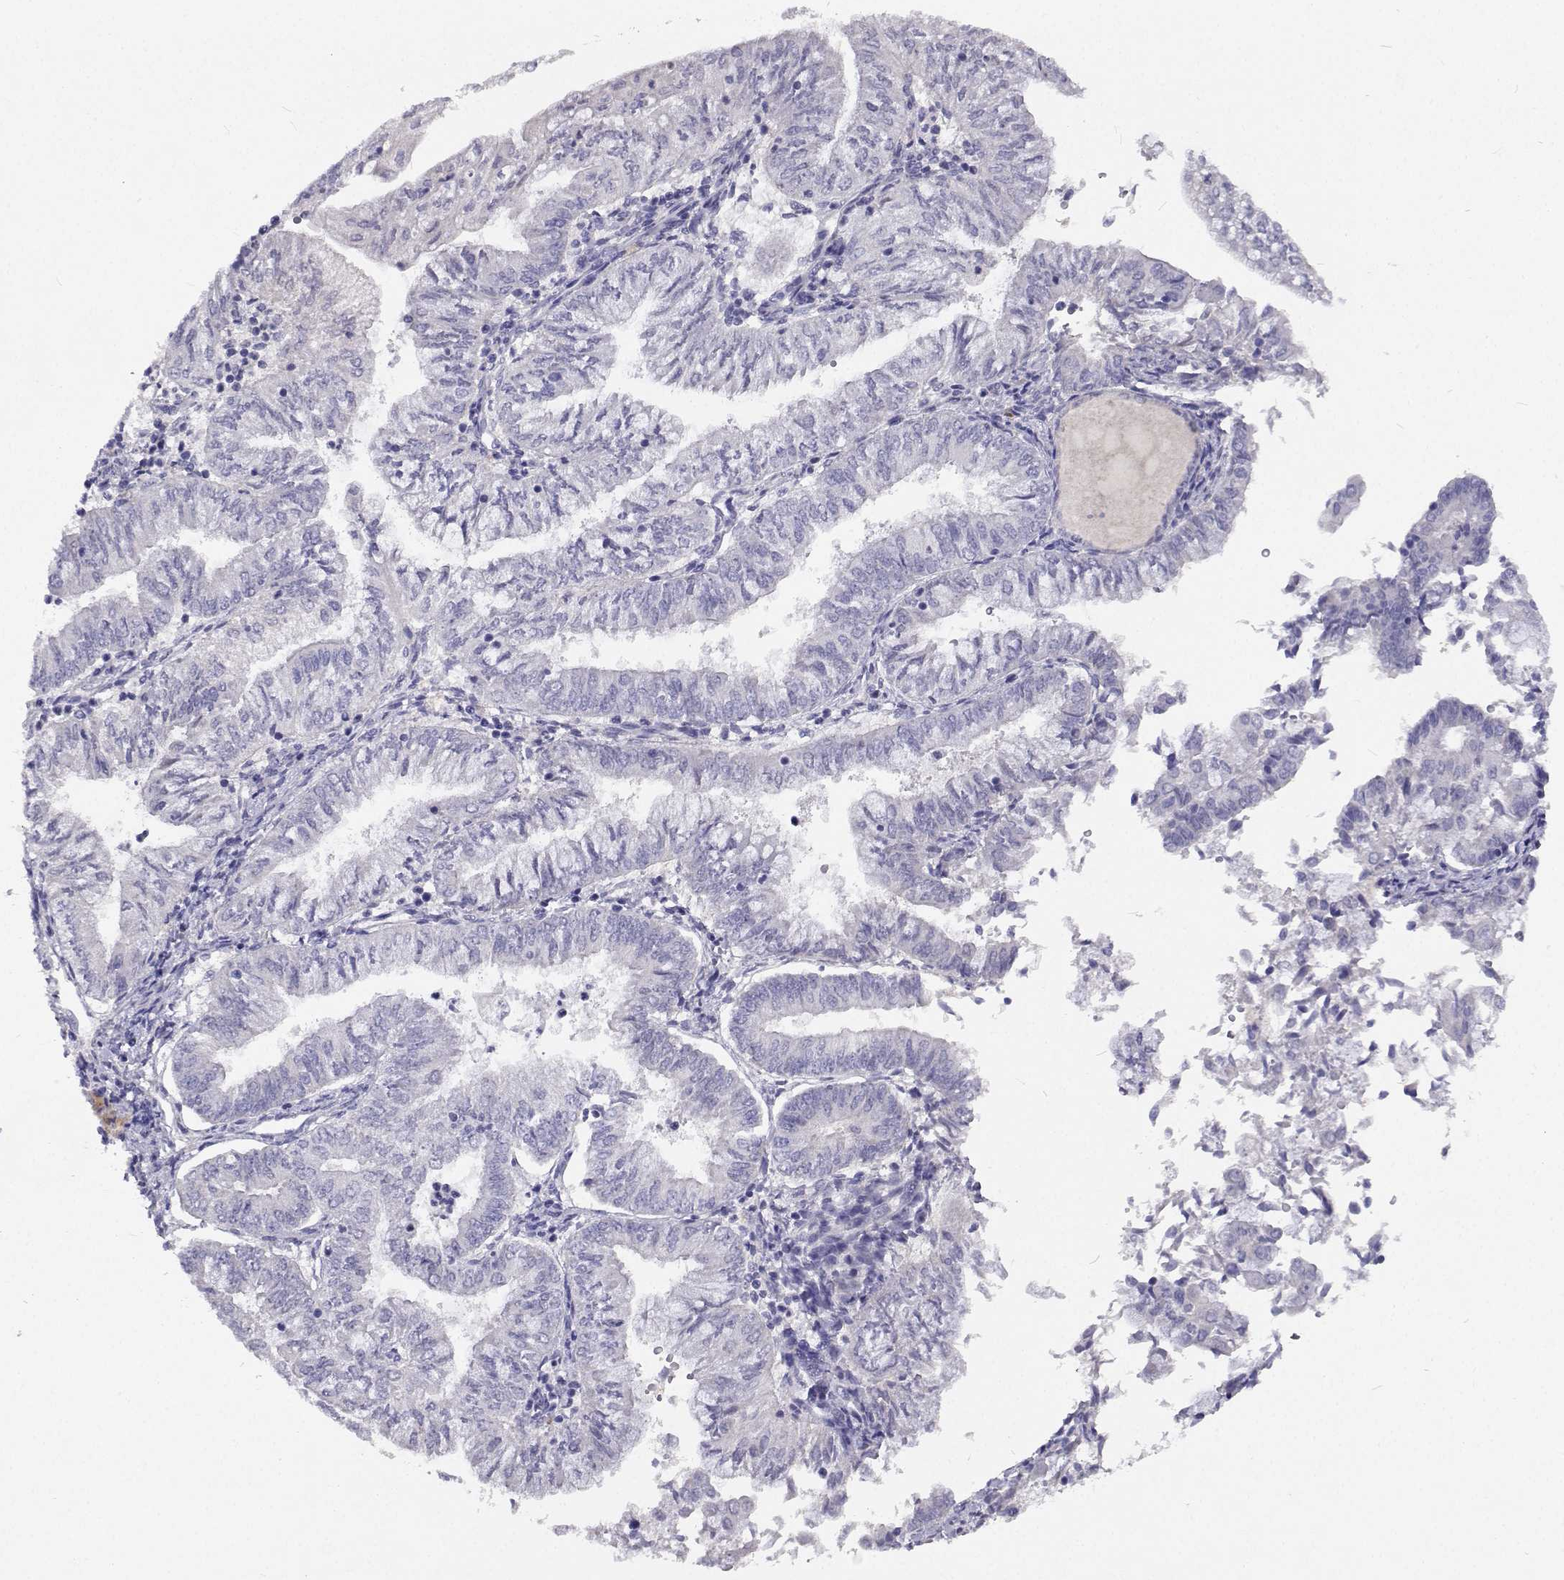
{"staining": {"intensity": "negative", "quantity": "none", "location": "none"}, "tissue": "endometrial cancer", "cell_type": "Tumor cells", "image_type": "cancer", "snomed": [{"axis": "morphology", "description": "Adenocarcinoma, NOS"}, {"axis": "topography", "description": "Endometrium"}], "caption": "The immunohistochemistry photomicrograph has no significant positivity in tumor cells of endometrial cancer (adenocarcinoma) tissue.", "gene": "CFAP44", "patient": {"sex": "female", "age": 55}}